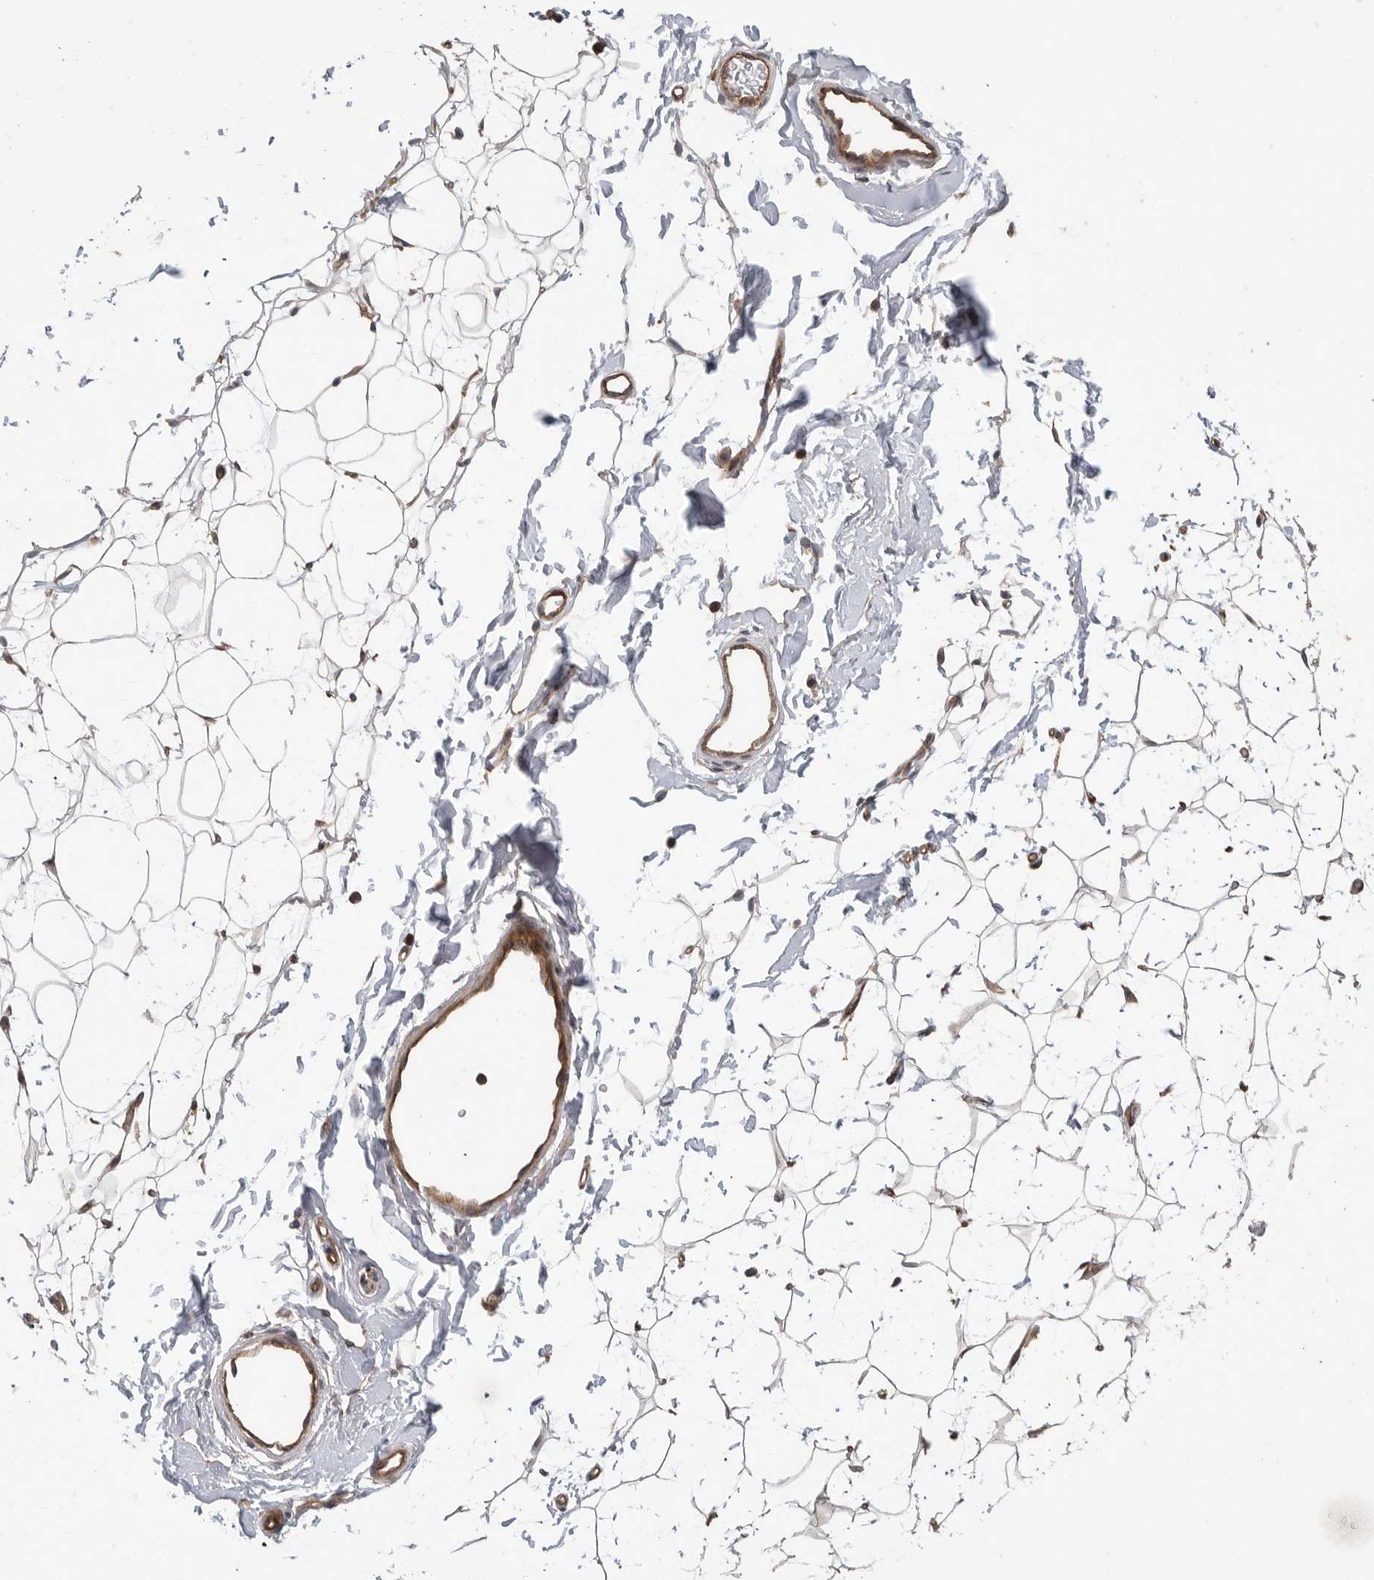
{"staining": {"intensity": "negative", "quantity": "none", "location": "none"}, "tissue": "adipose tissue", "cell_type": "Adipocytes", "image_type": "normal", "snomed": [{"axis": "morphology", "description": "Normal tissue, NOS"}, {"axis": "topography", "description": "Breast"}], "caption": "This is an immunohistochemistry (IHC) photomicrograph of benign human adipose tissue. There is no positivity in adipocytes.", "gene": "PRKCH", "patient": {"sex": "female", "age": 23}}